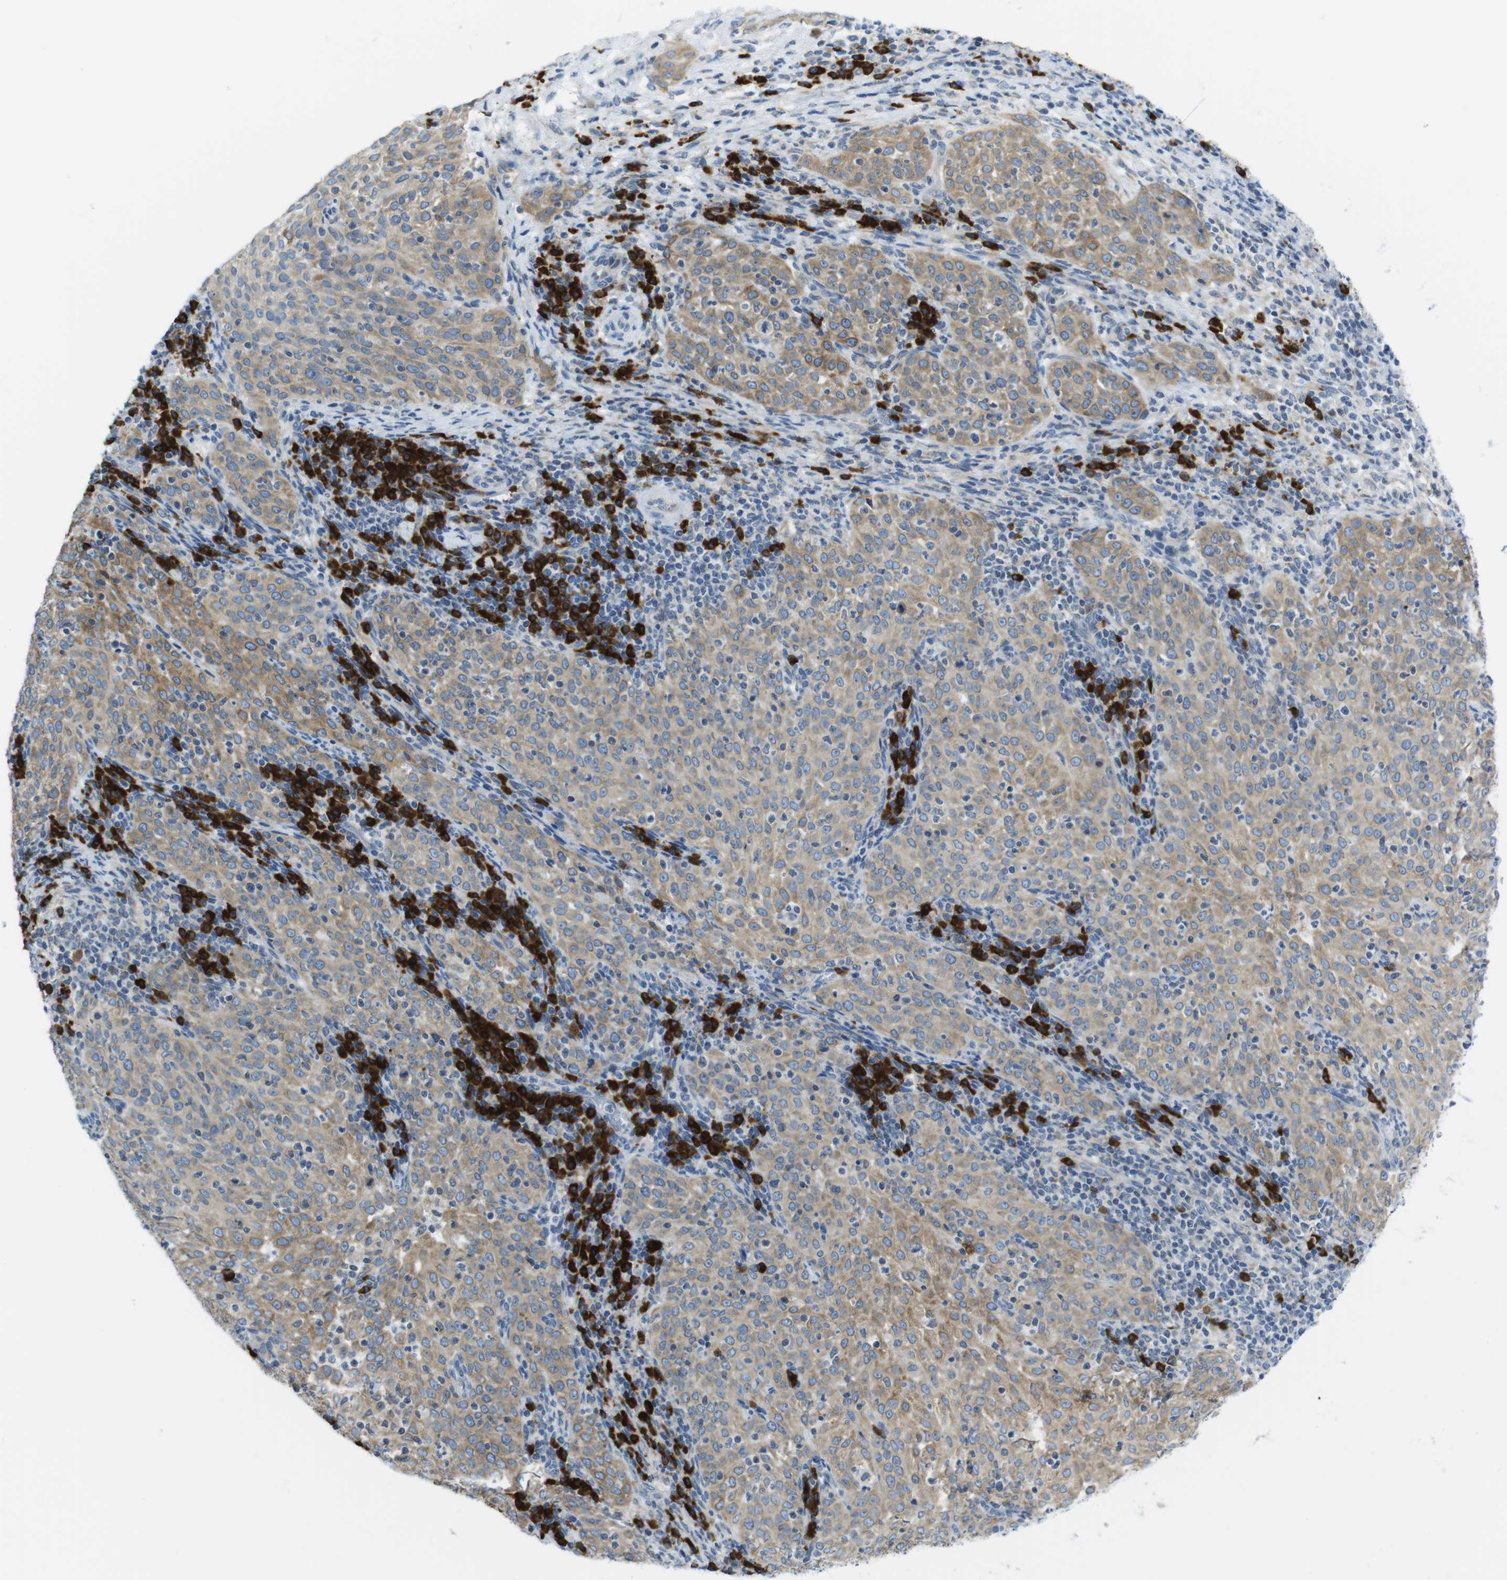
{"staining": {"intensity": "moderate", "quantity": "25%-75%", "location": "cytoplasmic/membranous"}, "tissue": "cervical cancer", "cell_type": "Tumor cells", "image_type": "cancer", "snomed": [{"axis": "morphology", "description": "Squamous cell carcinoma, NOS"}, {"axis": "topography", "description": "Cervix"}], "caption": "Brown immunohistochemical staining in human cervical squamous cell carcinoma exhibits moderate cytoplasmic/membranous expression in approximately 25%-75% of tumor cells.", "gene": "CLPTM1L", "patient": {"sex": "female", "age": 51}}